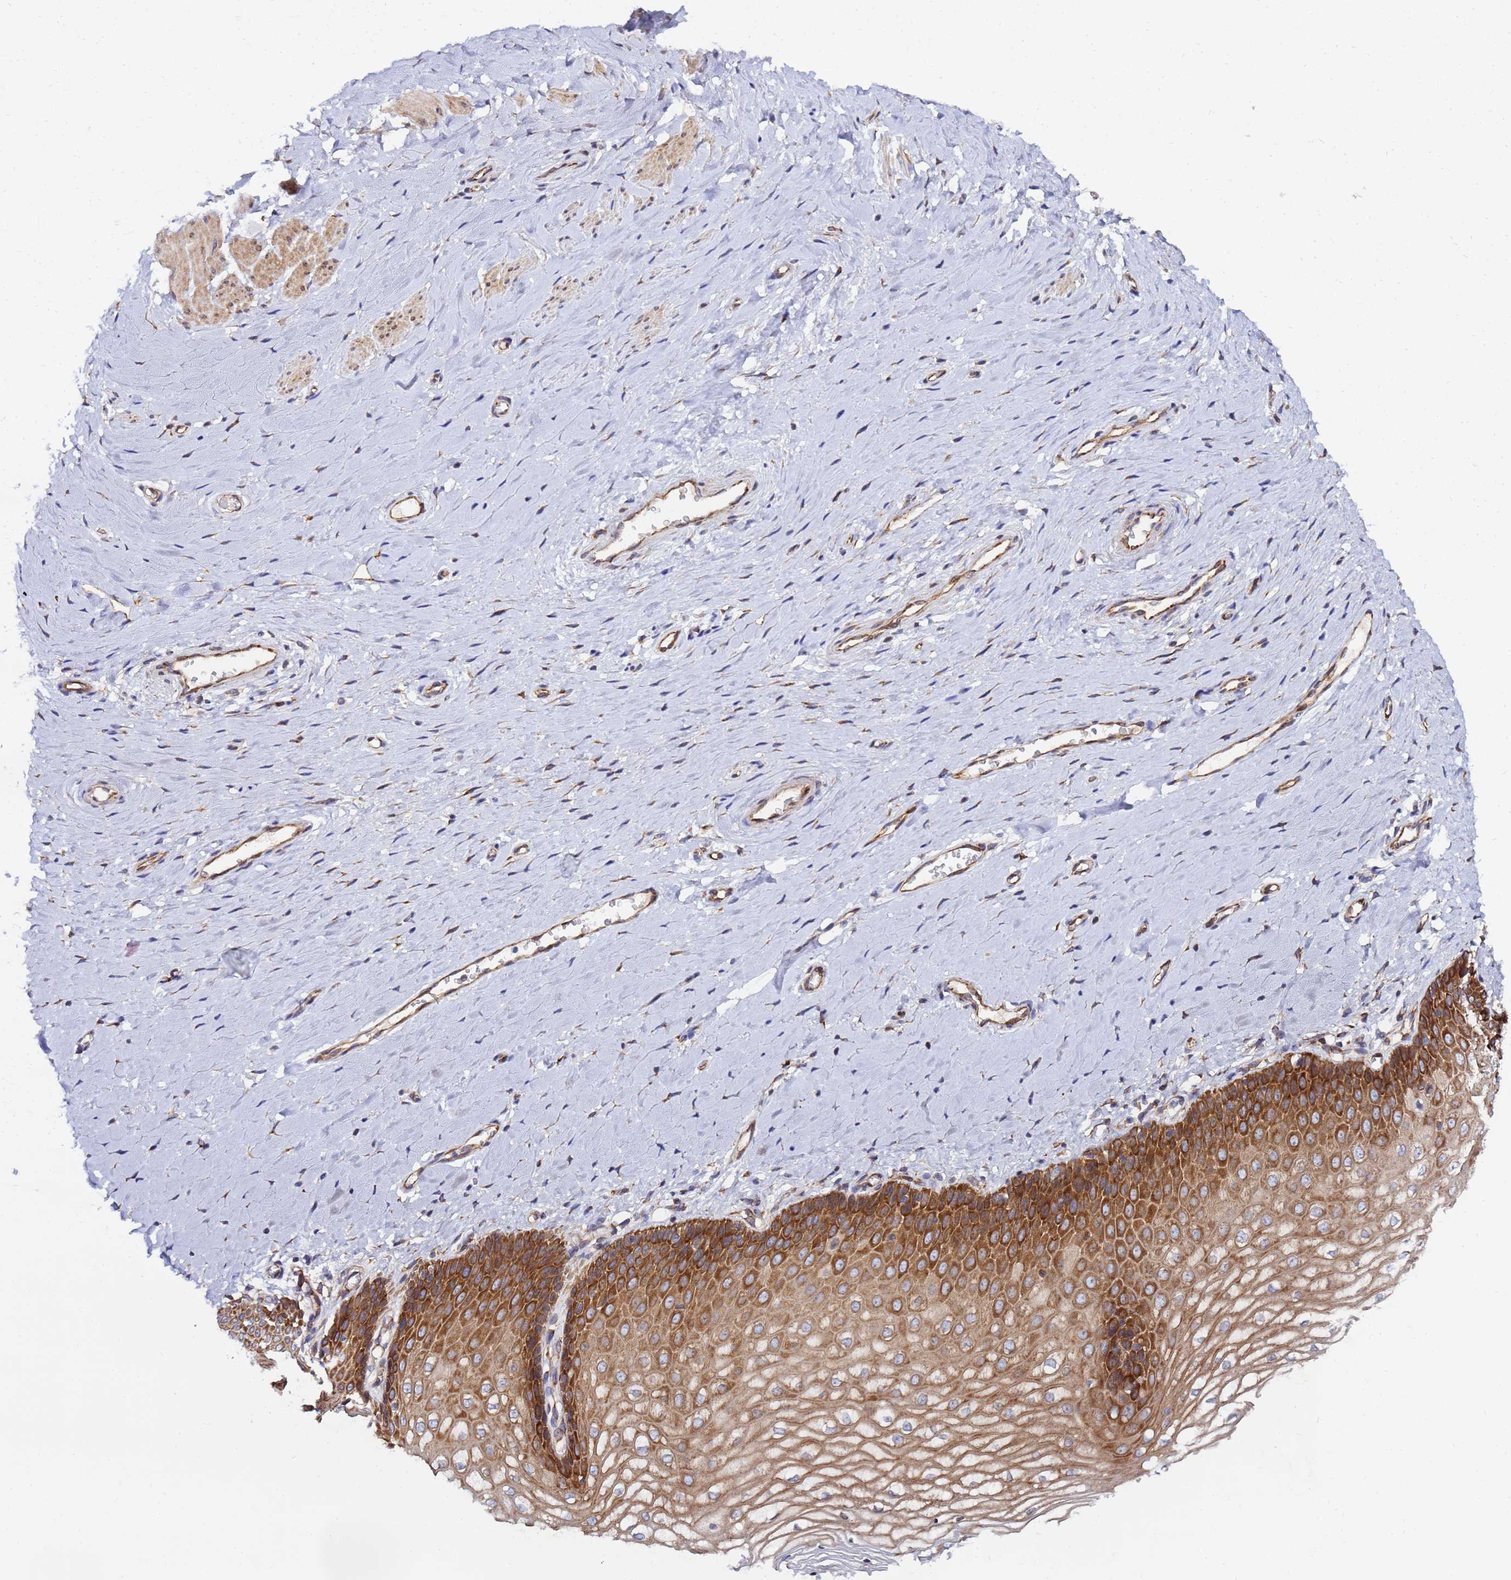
{"staining": {"intensity": "strong", "quantity": ">75%", "location": "cytoplasmic/membranous"}, "tissue": "vagina", "cell_type": "Squamous epithelial cells", "image_type": "normal", "snomed": [{"axis": "morphology", "description": "Normal tissue, NOS"}, {"axis": "topography", "description": "Vagina"}], "caption": "DAB (3,3'-diaminobenzidine) immunohistochemical staining of benign human vagina exhibits strong cytoplasmic/membranous protein positivity in about >75% of squamous epithelial cells.", "gene": "POM121C", "patient": {"sex": "female", "age": 65}}